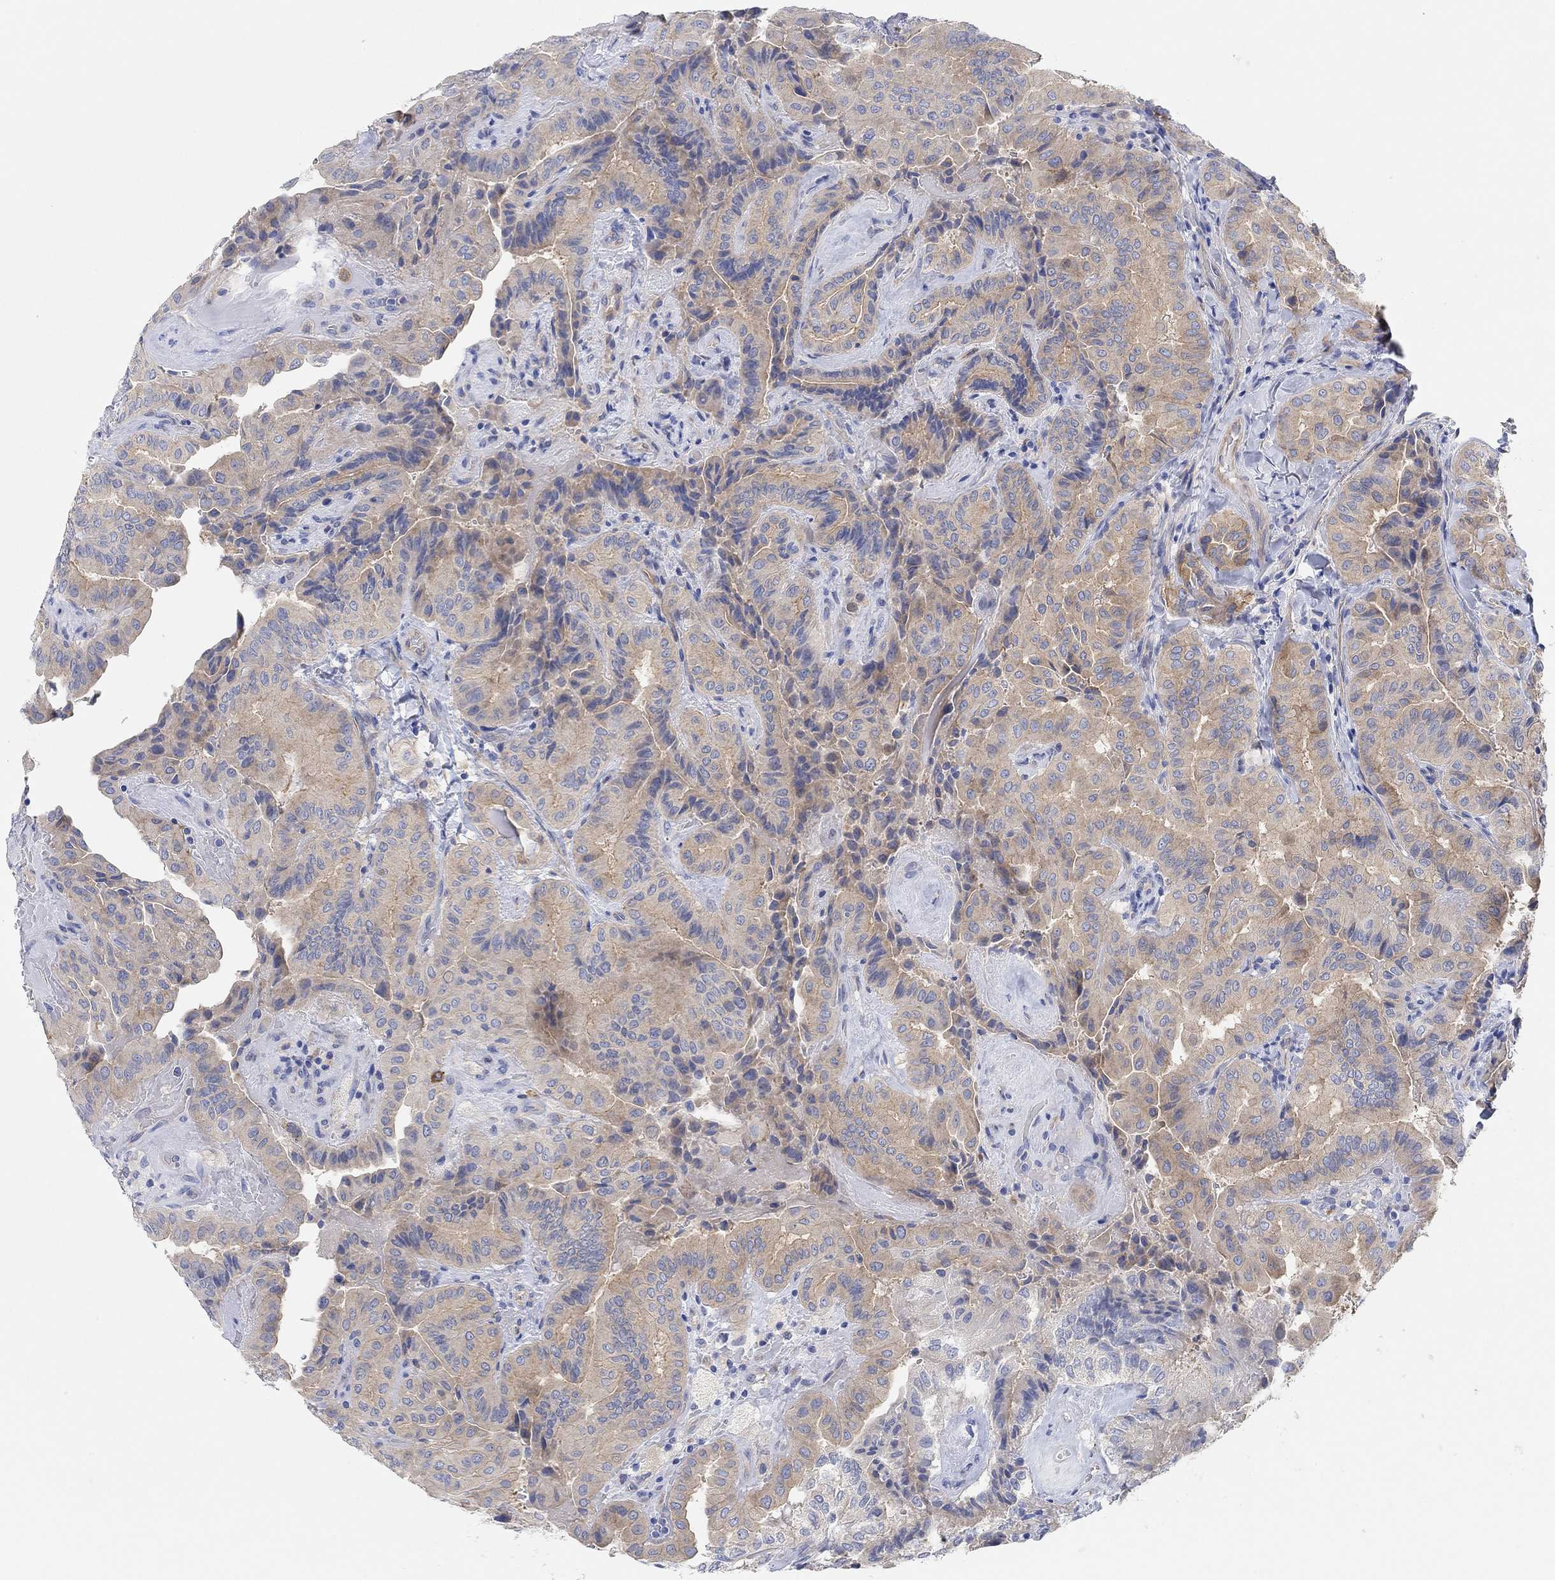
{"staining": {"intensity": "weak", "quantity": ">75%", "location": "cytoplasmic/membranous"}, "tissue": "thyroid cancer", "cell_type": "Tumor cells", "image_type": "cancer", "snomed": [{"axis": "morphology", "description": "Papillary adenocarcinoma, NOS"}, {"axis": "topography", "description": "Thyroid gland"}], "caption": "Immunohistochemistry photomicrograph of neoplastic tissue: thyroid cancer stained using immunohistochemistry shows low levels of weak protein expression localized specifically in the cytoplasmic/membranous of tumor cells, appearing as a cytoplasmic/membranous brown color.", "gene": "RGS1", "patient": {"sex": "female", "age": 68}}